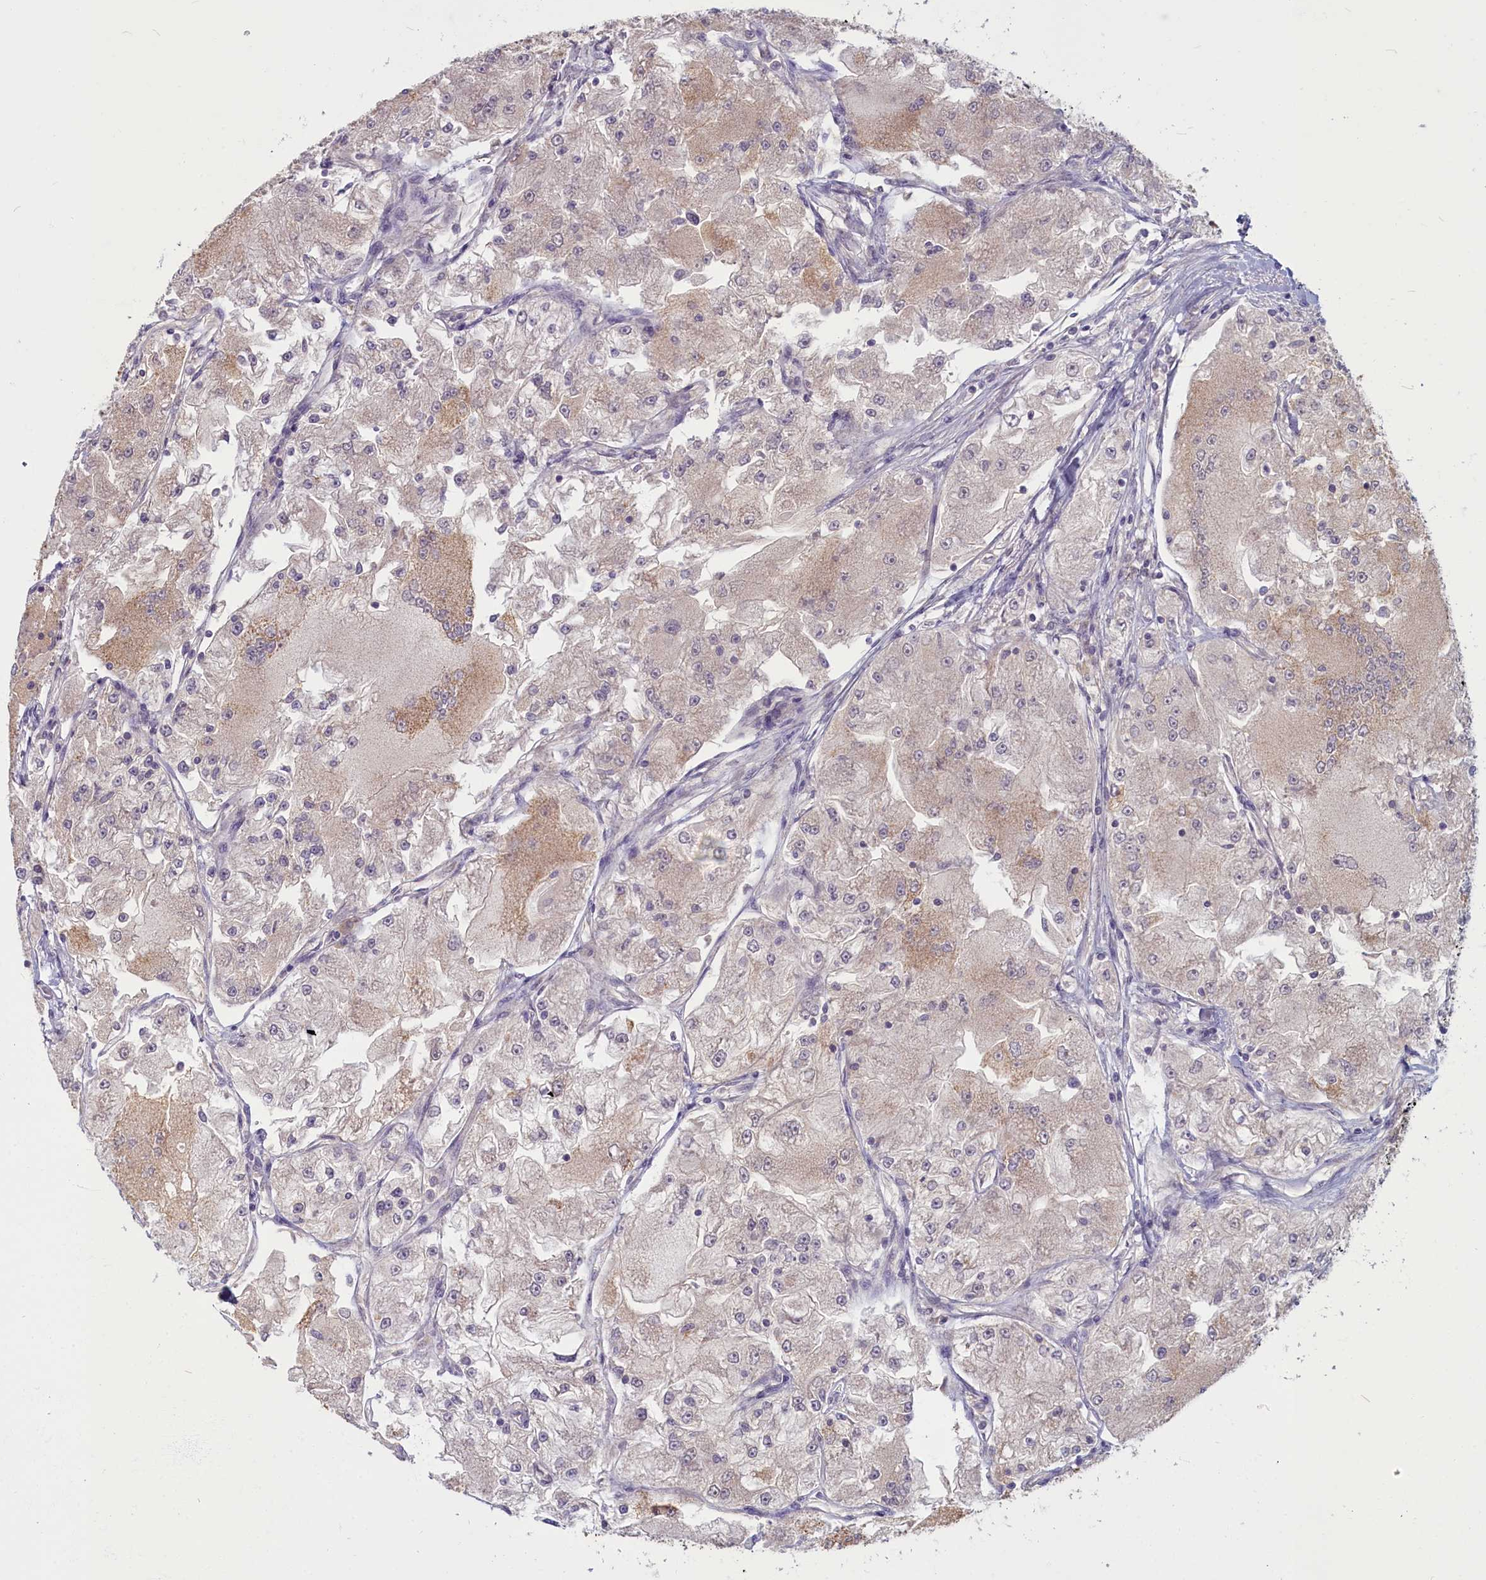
{"staining": {"intensity": "weak", "quantity": "<25%", "location": "cytoplasmic/membranous"}, "tissue": "renal cancer", "cell_type": "Tumor cells", "image_type": "cancer", "snomed": [{"axis": "morphology", "description": "Adenocarcinoma, NOS"}, {"axis": "topography", "description": "Kidney"}], "caption": "Renal cancer stained for a protein using immunohistochemistry displays no positivity tumor cells.", "gene": "SV2C", "patient": {"sex": "female", "age": 72}}